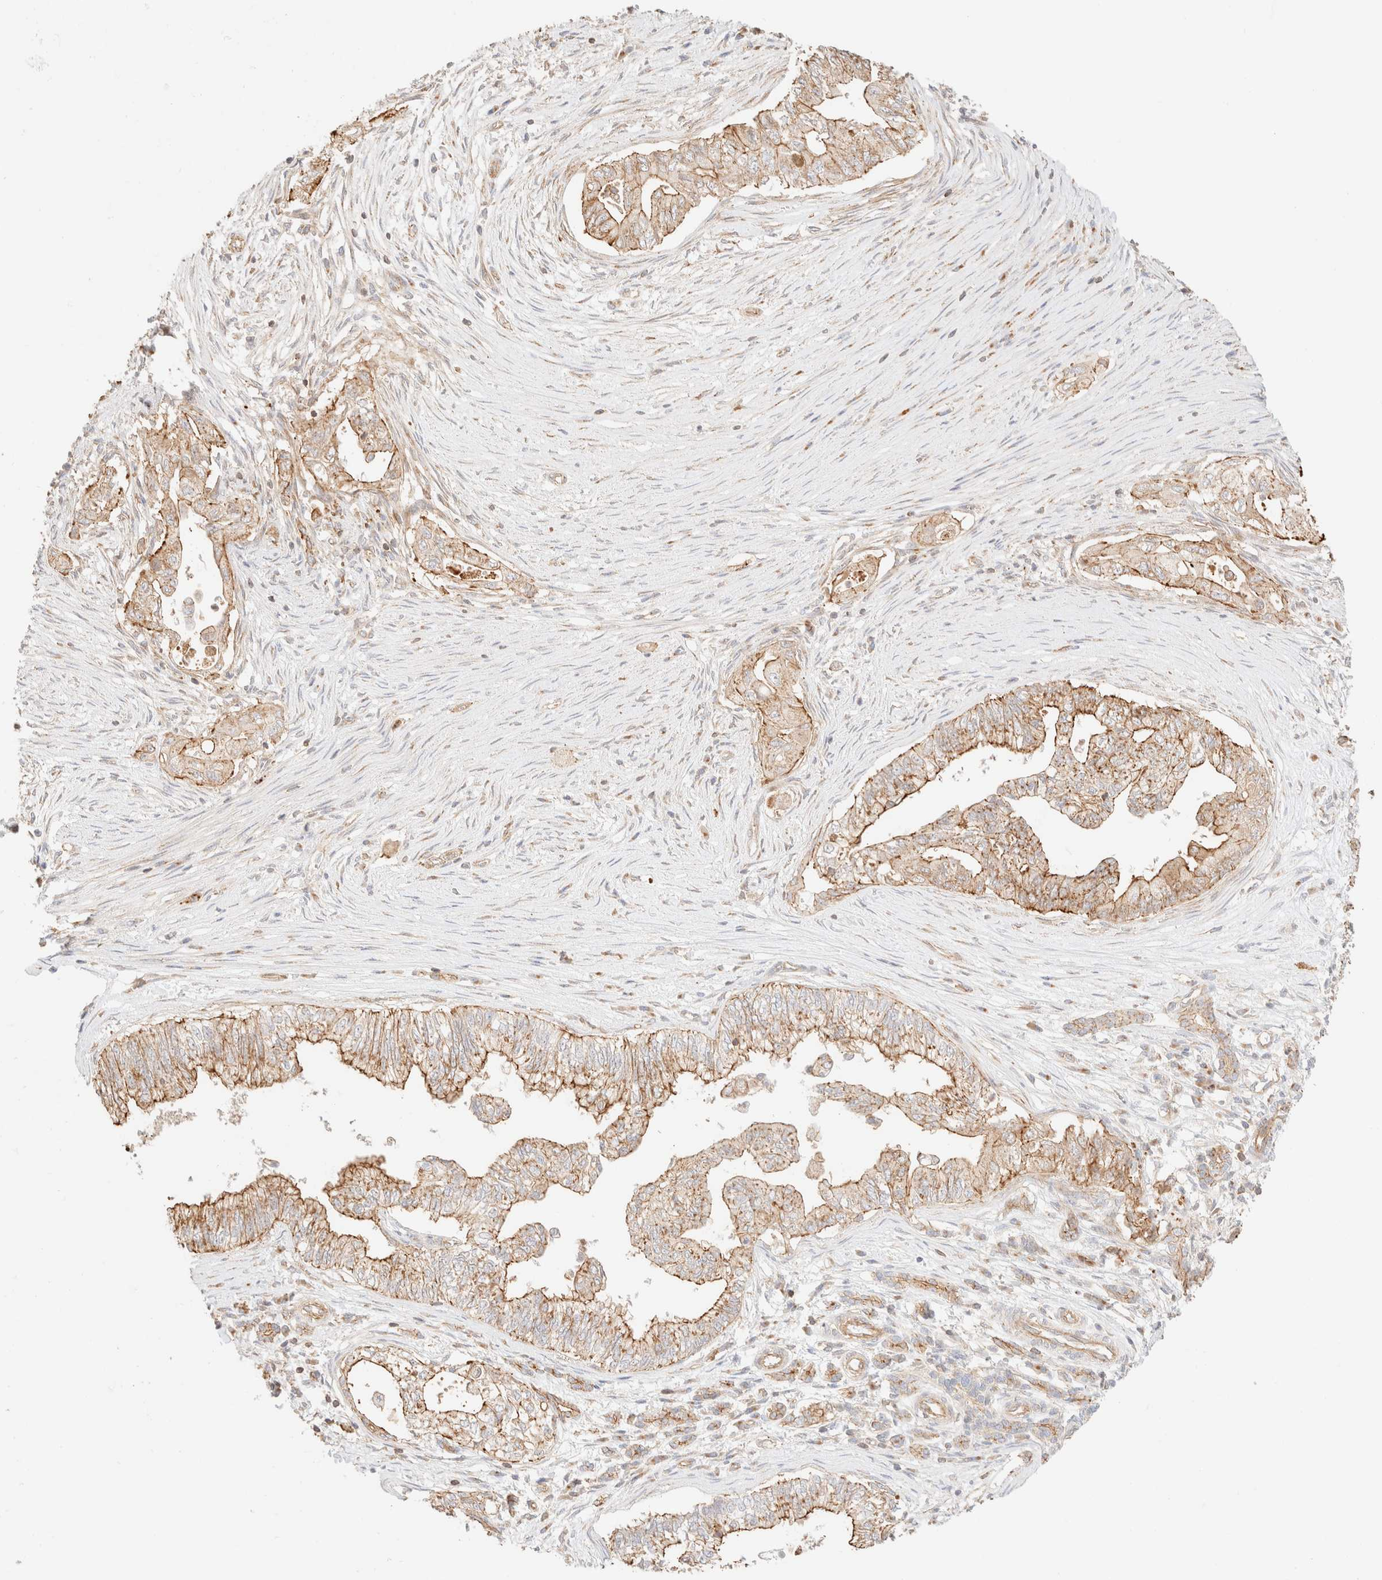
{"staining": {"intensity": "moderate", "quantity": ">75%", "location": "cytoplasmic/membranous"}, "tissue": "pancreatic cancer", "cell_type": "Tumor cells", "image_type": "cancer", "snomed": [{"axis": "morphology", "description": "Adenocarcinoma, NOS"}, {"axis": "topography", "description": "Pancreas"}], "caption": "This photomicrograph exhibits pancreatic cancer (adenocarcinoma) stained with immunohistochemistry (IHC) to label a protein in brown. The cytoplasmic/membranous of tumor cells show moderate positivity for the protein. Nuclei are counter-stained blue.", "gene": "MYO10", "patient": {"sex": "male", "age": 72}}